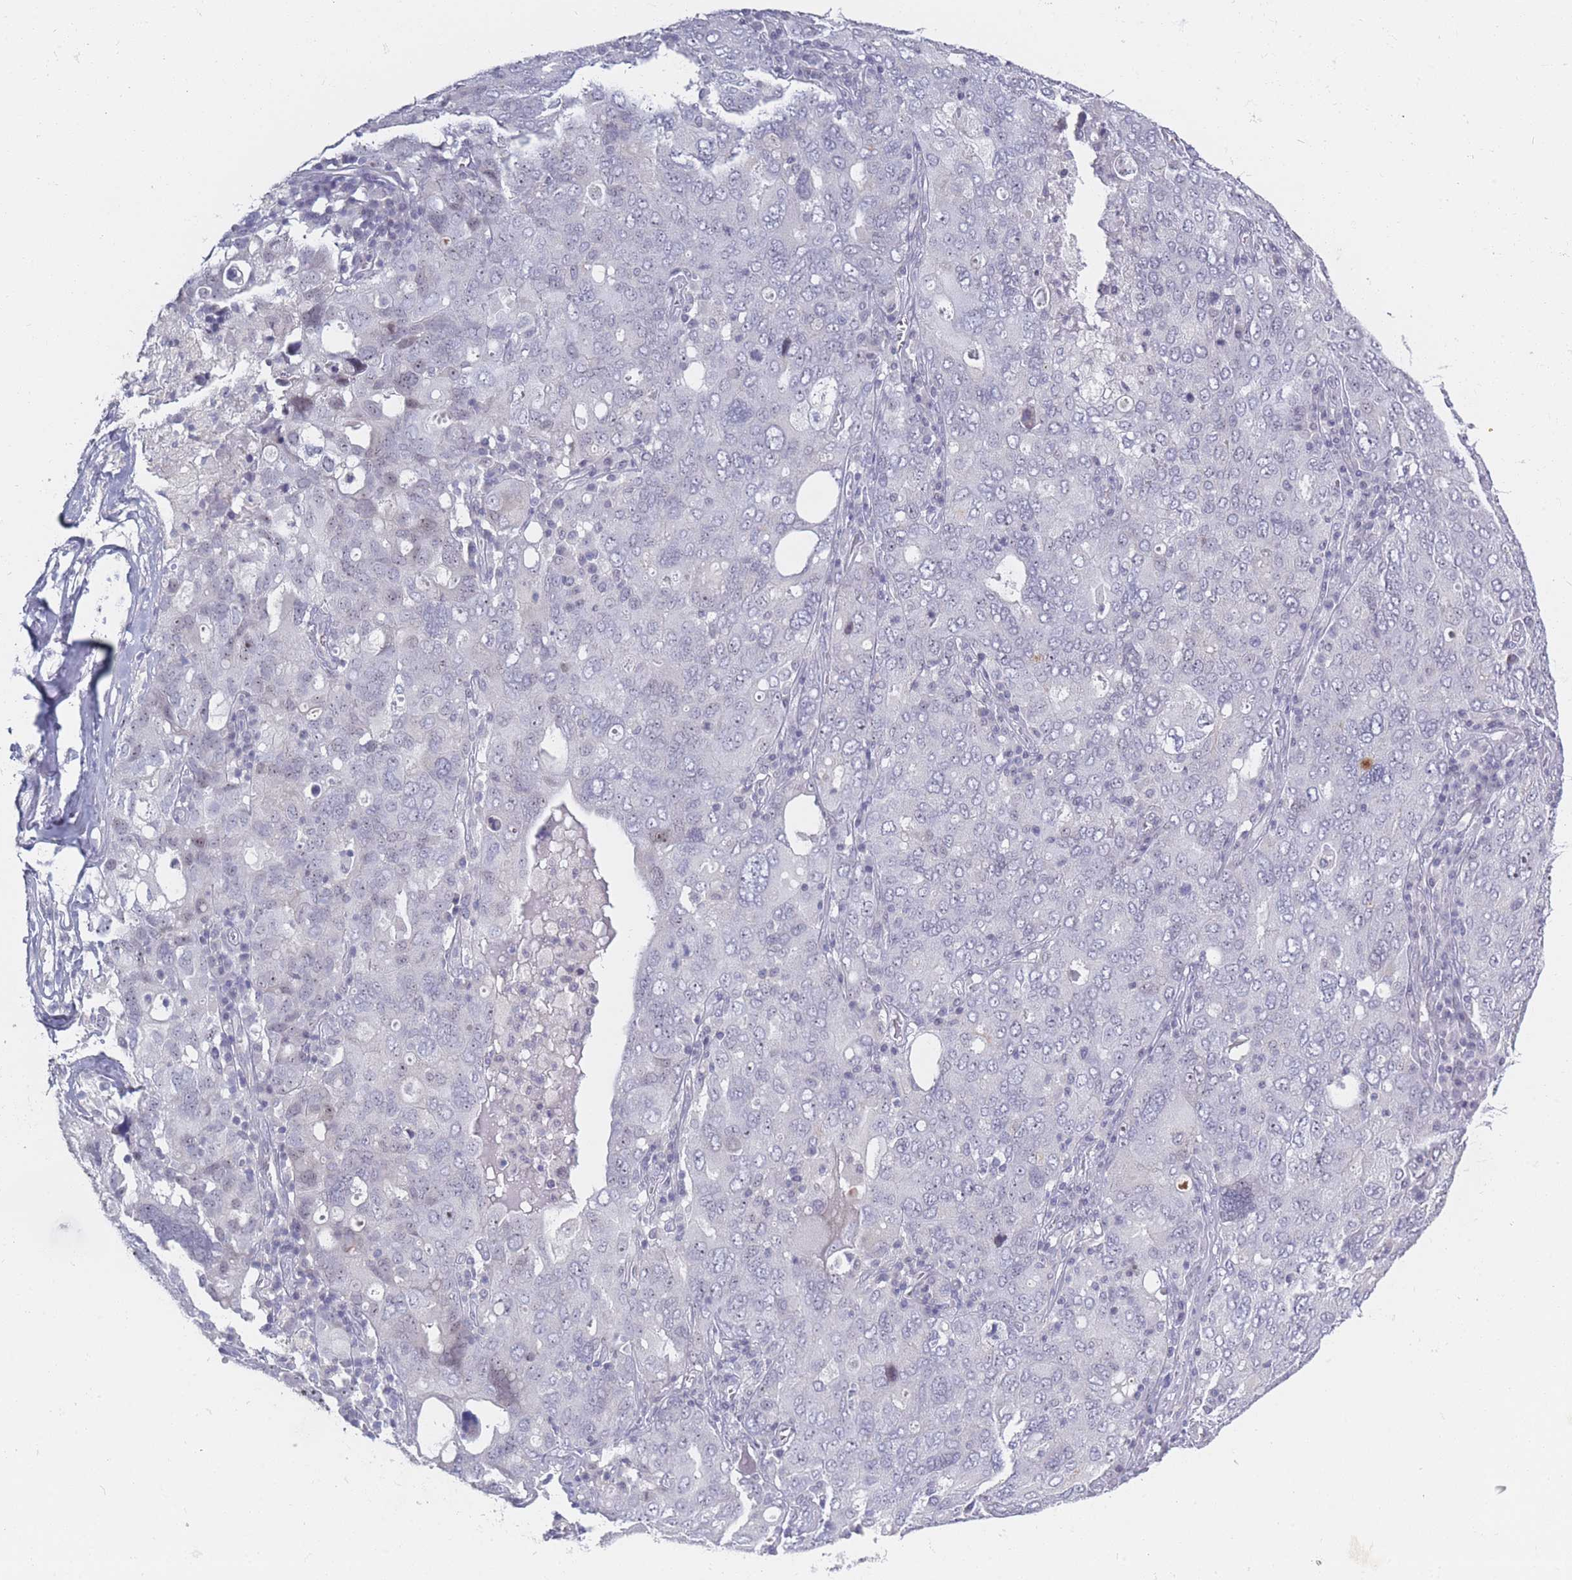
{"staining": {"intensity": "negative", "quantity": "none", "location": "none"}, "tissue": "ovarian cancer", "cell_type": "Tumor cells", "image_type": "cancer", "snomed": [{"axis": "morphology", "description": "Carcinoma, endometroid"}, {"axis": "topography", "description": "Ovary"}], "caption": "There is no significant positivity in tumor cells of ovarian cancer (endometroid carcinoma).", "gene": "ROS1", "patient": {"sex": "female", "age": 62}}